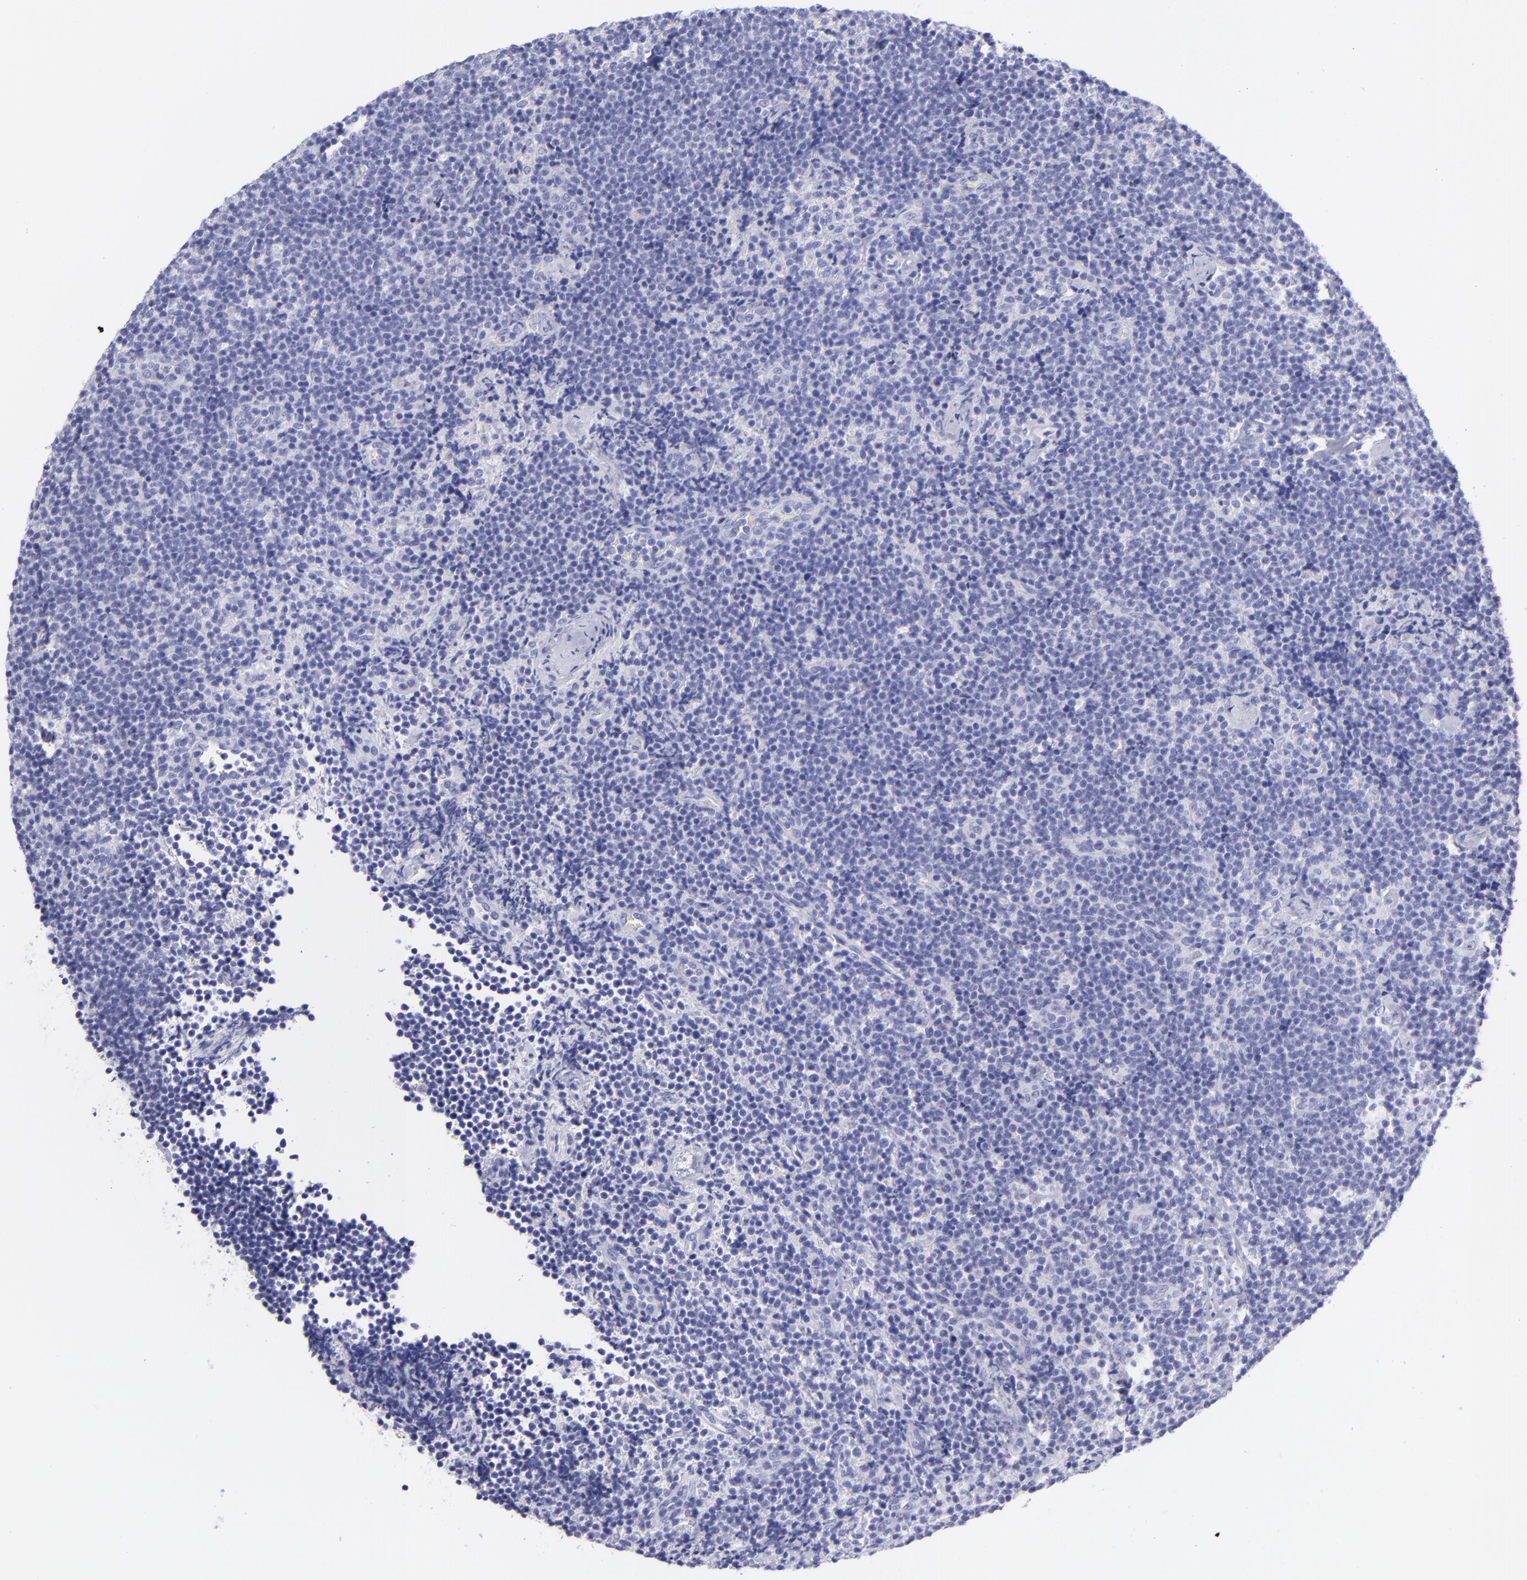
{"staining": {"intensity": "negative", "quantity": "none", "location": "none"}, "tissue": "lymphoma", "cell_type": "Tumor cells", "image_type": "cancer", "snomed": [{"axis": "morphology", "description": "Malignant lymphoma, non-Hodgkin's type, High grade"}, {"axis": "topography", "description": "Lymph node"}], "caption": "Tumor cells are negative for brown protein staining in high-grade malignant lymphoma, non-Hodgkin's type.", "gene": "CNP", "patient": {"sex": "female", "age": 58}}